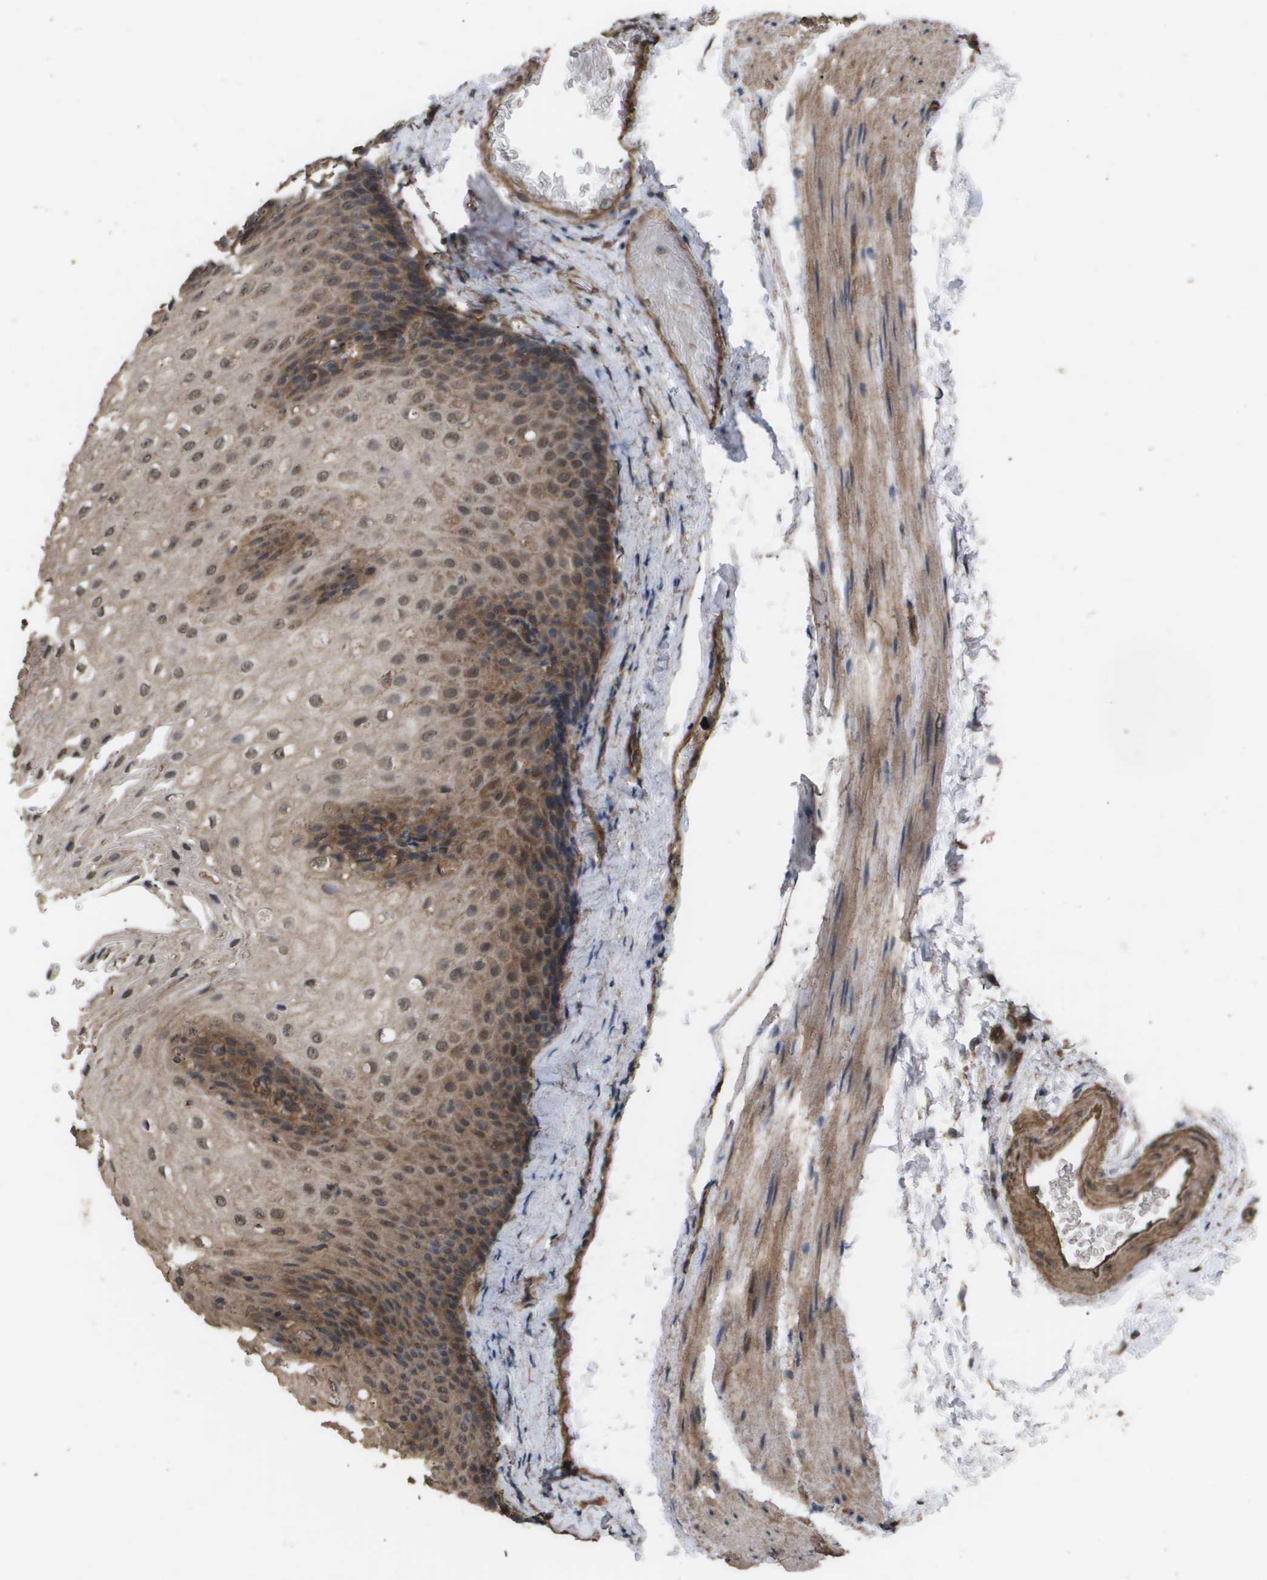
{"staining": {"intensity": "moderate", "quantity": ">75%", "location": "cytoplasmic/membranous,nuclear"}, "tissue": "esophagus", "cell_type": "Squamous epithelial cells", "image_type": "normal", "snomed": [{"axis": "morphology", "description": "Normal tissue, NOS"}, {"axis": "topography", "description": "Esophagus"}], "caption": "Immunohistochemistry (IHC) of benign esophagus shows medium levels of moderate cytoplasmic/membranous,nuclear positivity in approximately >75% of squamous epithelial cells.", "gene": "CUL5", "patient": {"sex": "male", "age": 48}}